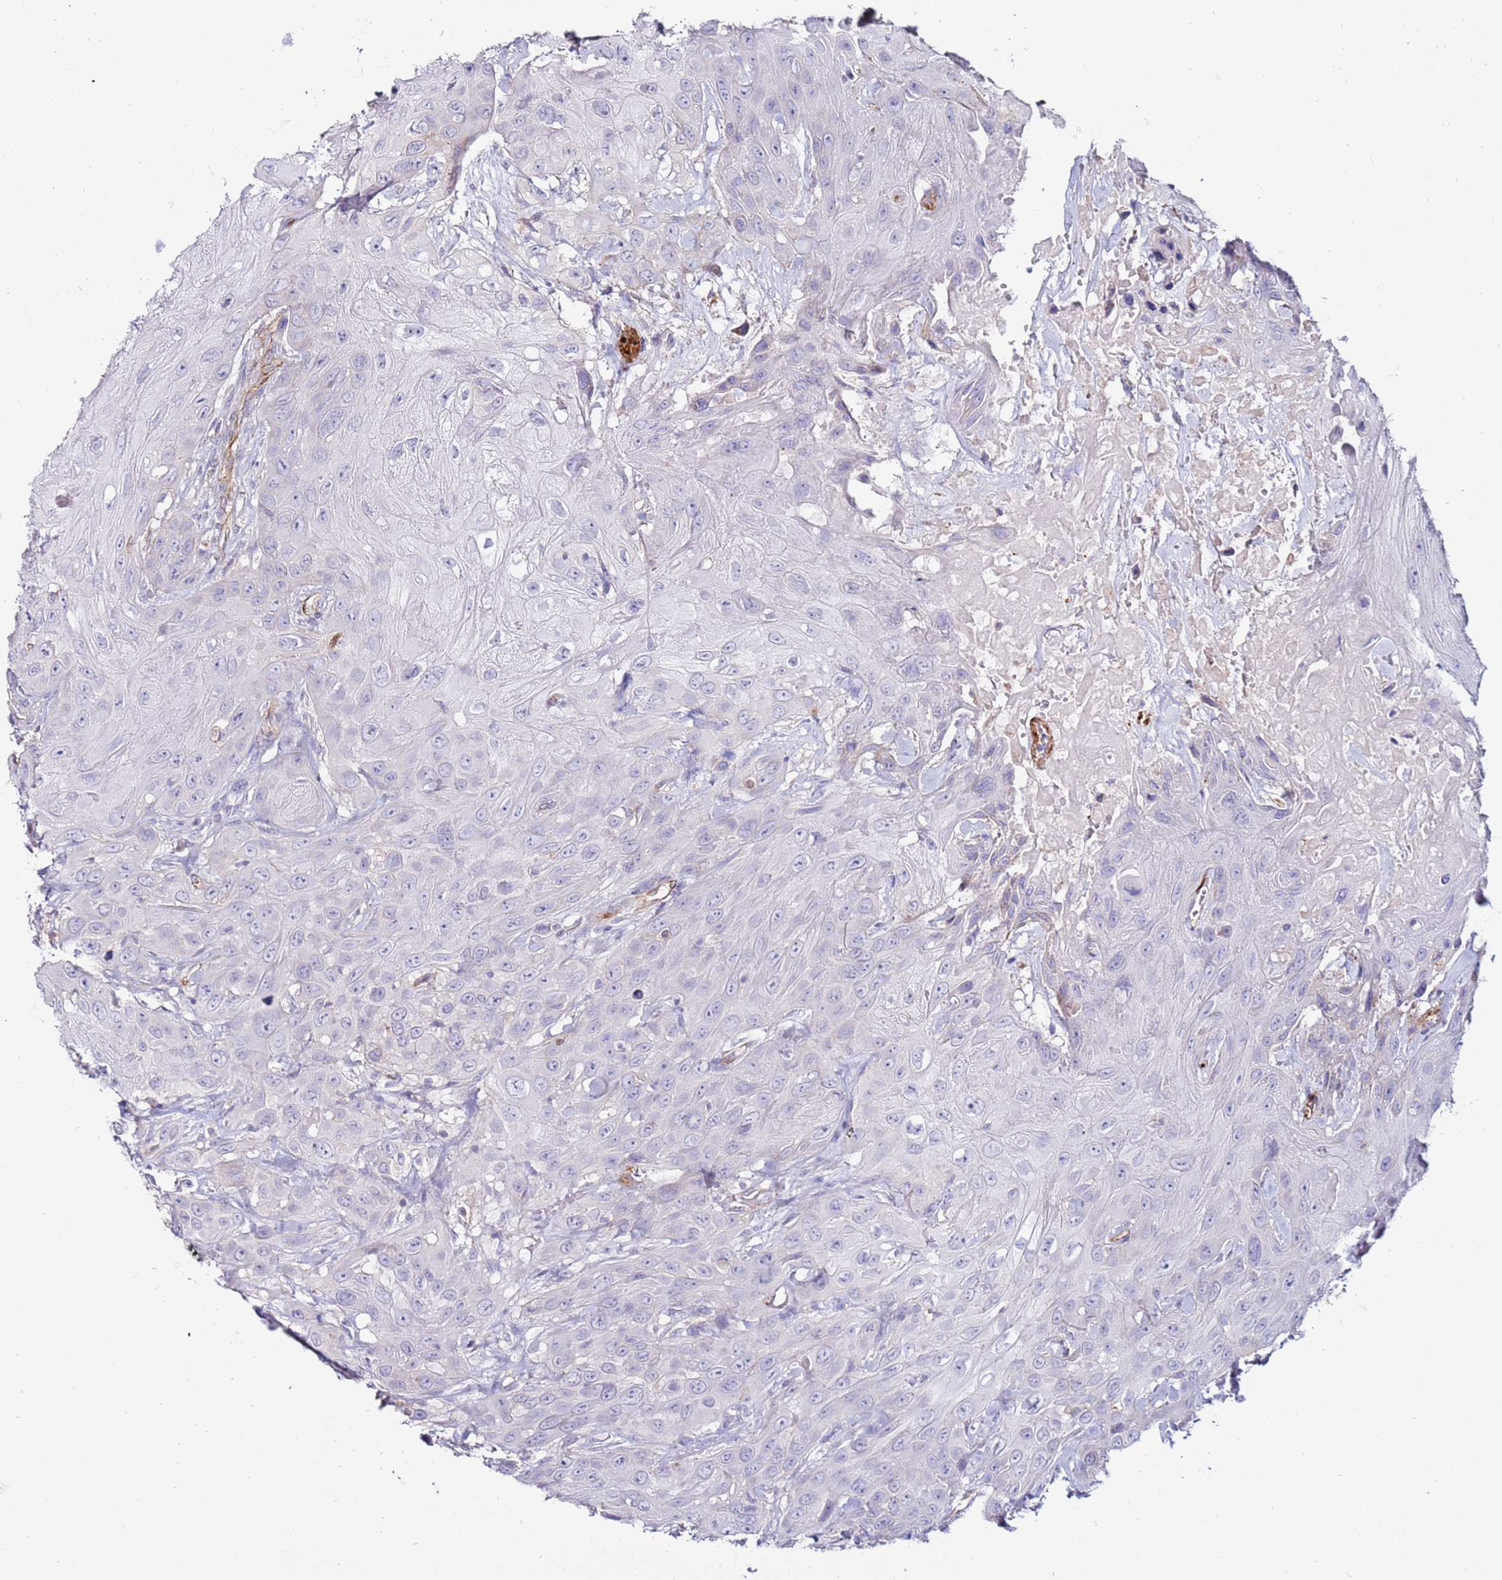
{"staining": {"intensity": "negative", "quantity": "none", "location": "none"}, "tissue": "head and neck cancer", "cell_type": "Tumor cells", "image_type": "cancer", "snomed": [{"axis": "morphology", "description": "Squamous cell carcinoma, NOS"}, {"axis": "topography", "description": "Head-Neck"}], "caption": "An image of head and neck cancer (squamous cell carcinoma) stained for a protein demonstrates no brown staining in tumor cells.", "gene": "CLEC4M", "patient": {"sex": "male", "age": 81}}